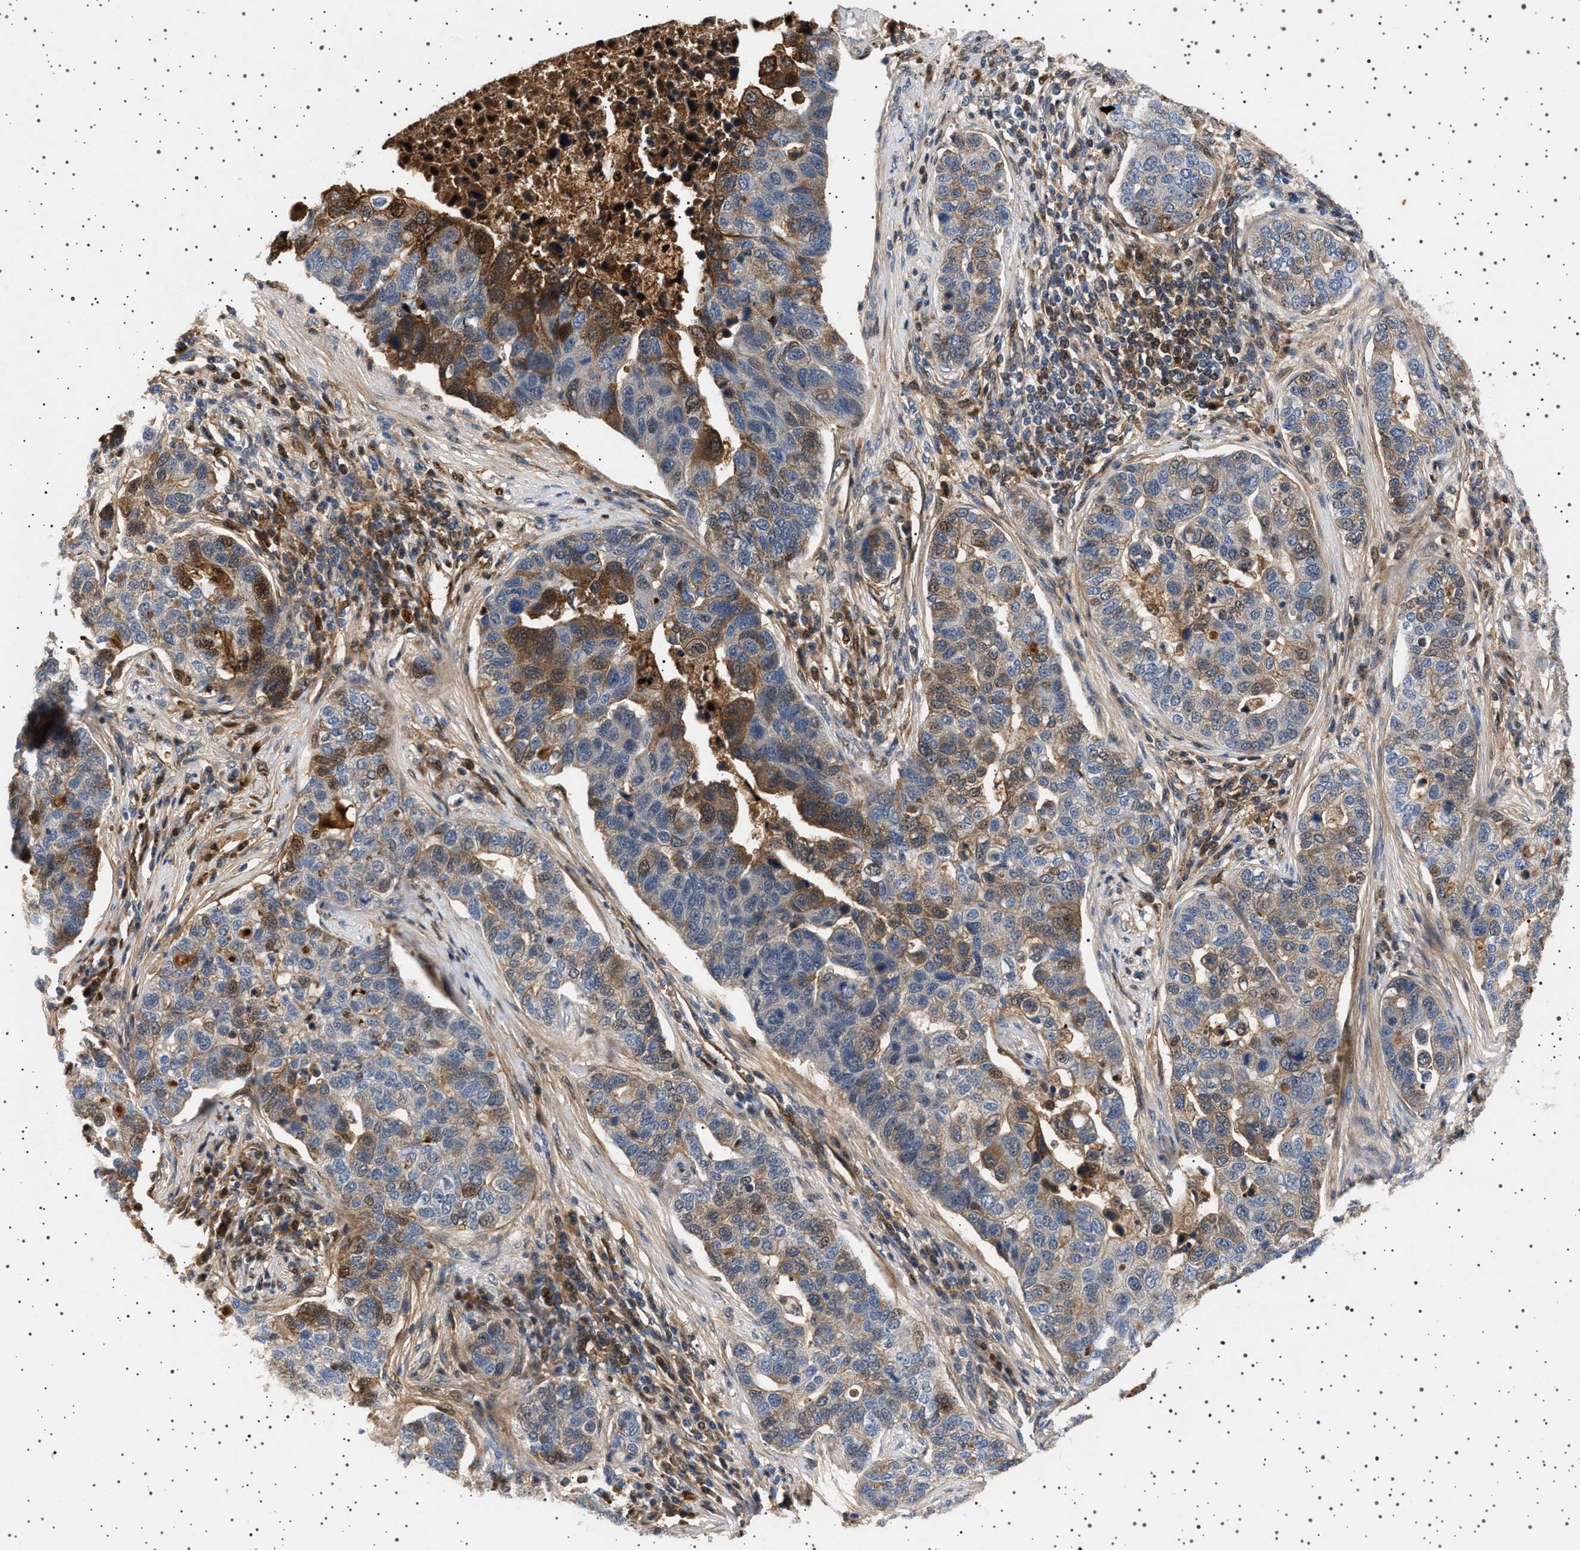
{"staining": {"intensity": "moderate", "quantity": "<25%", "location": "cytoplasmic/membranous"}, "tissue": "pancreatic cancer", "cell_type": "Tumor cells", "image_type": "cancer", "snomed": [{"axis": "morphology", "description": "Adenocarcinoma, NOS"}, {"axis": "topography", "description": "Pancreas"}], "caption": "Adenocarcinoma (pancreatic) stained with immunohistochemistry (IHC) shows moderate cytoplasmic/membranous staining in approximately <25% of tumor cells.", "gene": "FICD", "patient": {"sex": "female", "age": 61}}